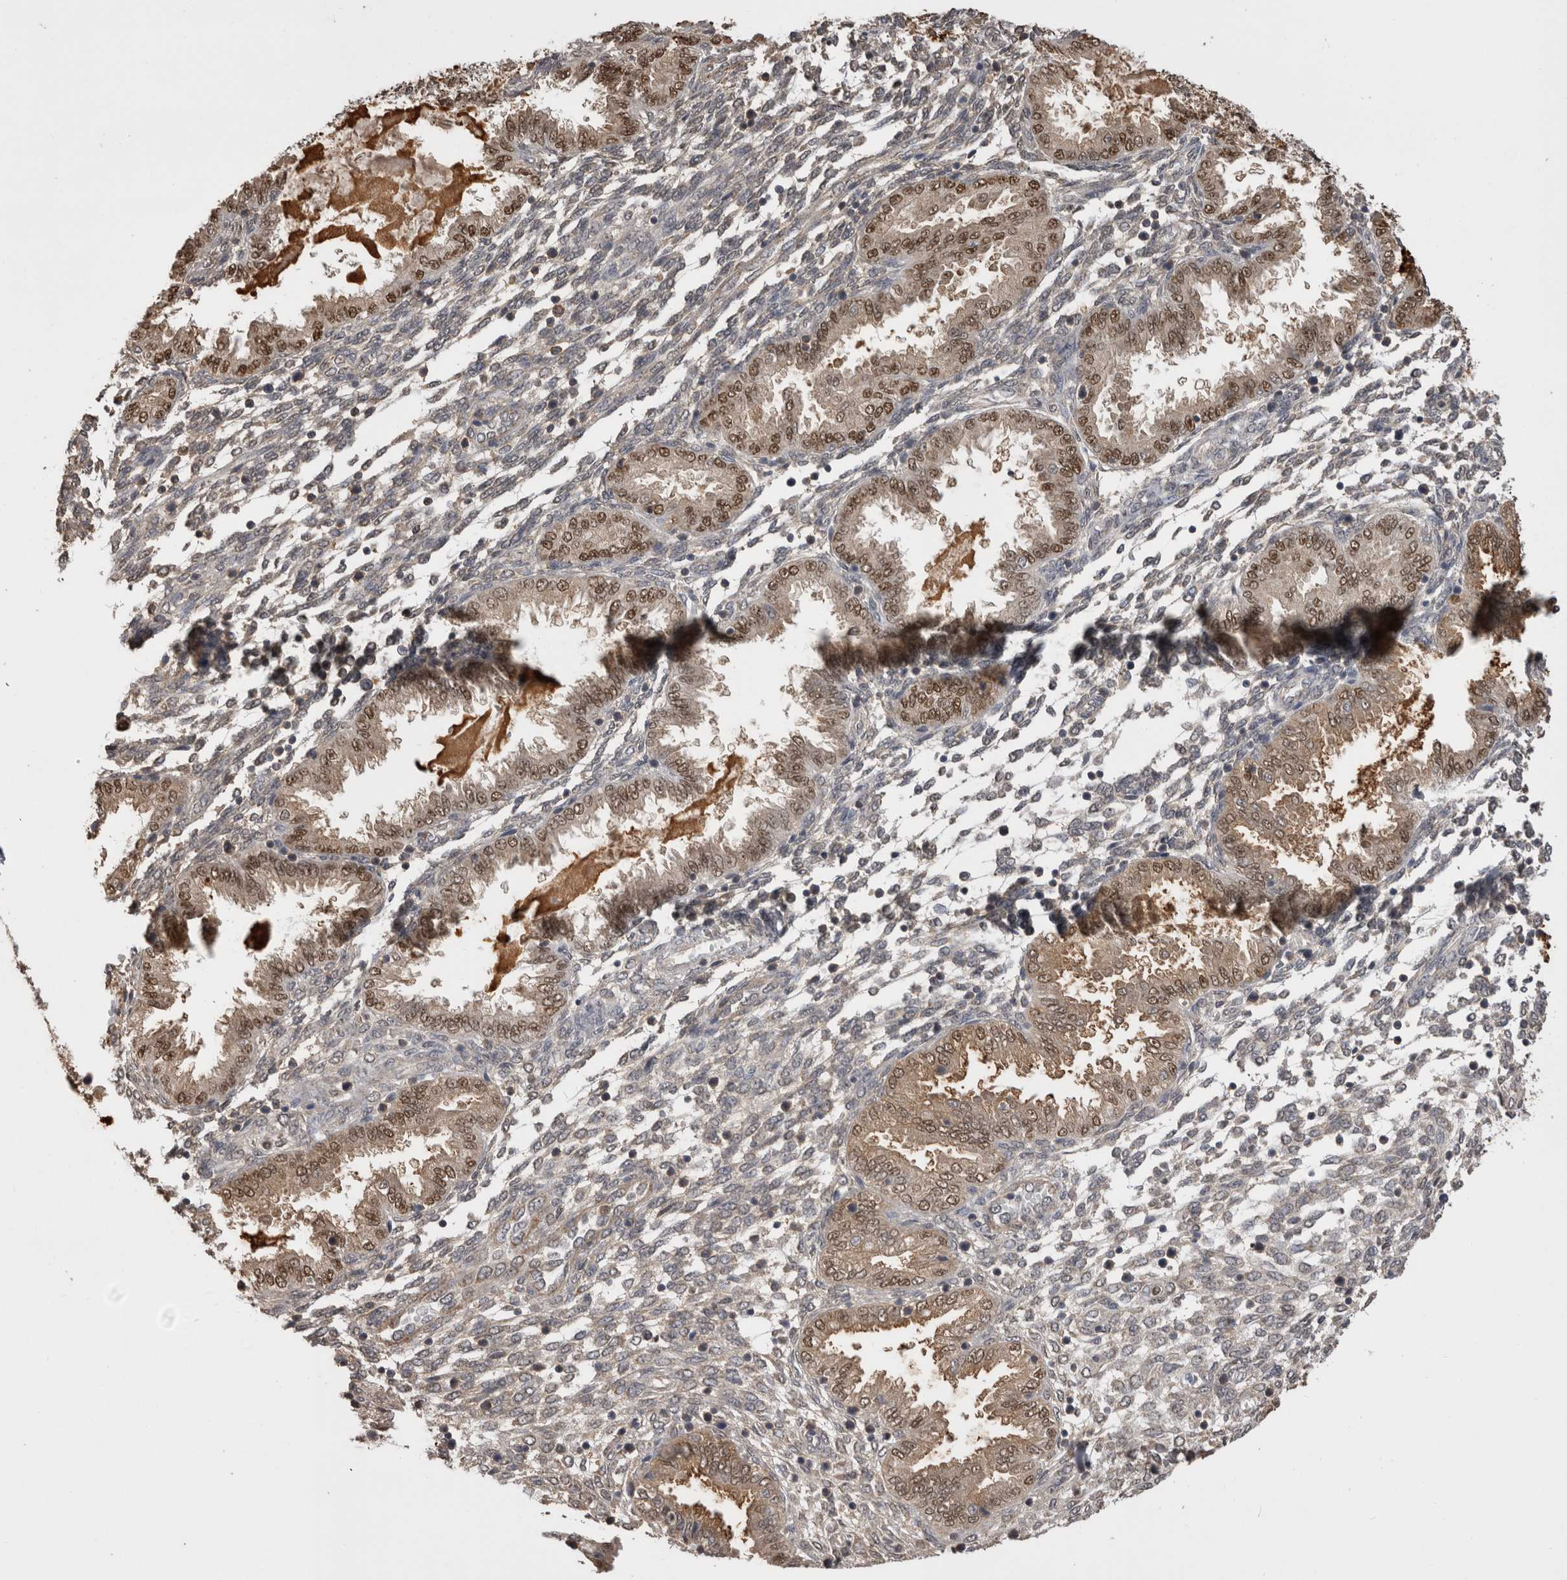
{"staining": {"intensity": "weak", "quantity": "25%-75%", "location": "cytoplasmic/membranous,nuclear"}, "tissue": "endometrium", "cell_type": "Cells in endometrial stroma", "image_type": "normal", "snomed": [{"axis": "morphology", "description": "Normal tissue, NOS"}, {"axis": "topography", "description": "Endometrium"}], "caption": "A histopathology image of human endometrium stained for a protein exhibits weak cytoplasmic/membranous,nuclear brown staining in cells in endometrial stroma. (IHC, brightfield microscopy, high magnification).", "gene": "PREP", "patient": {"sex": "female", "age": 33}}